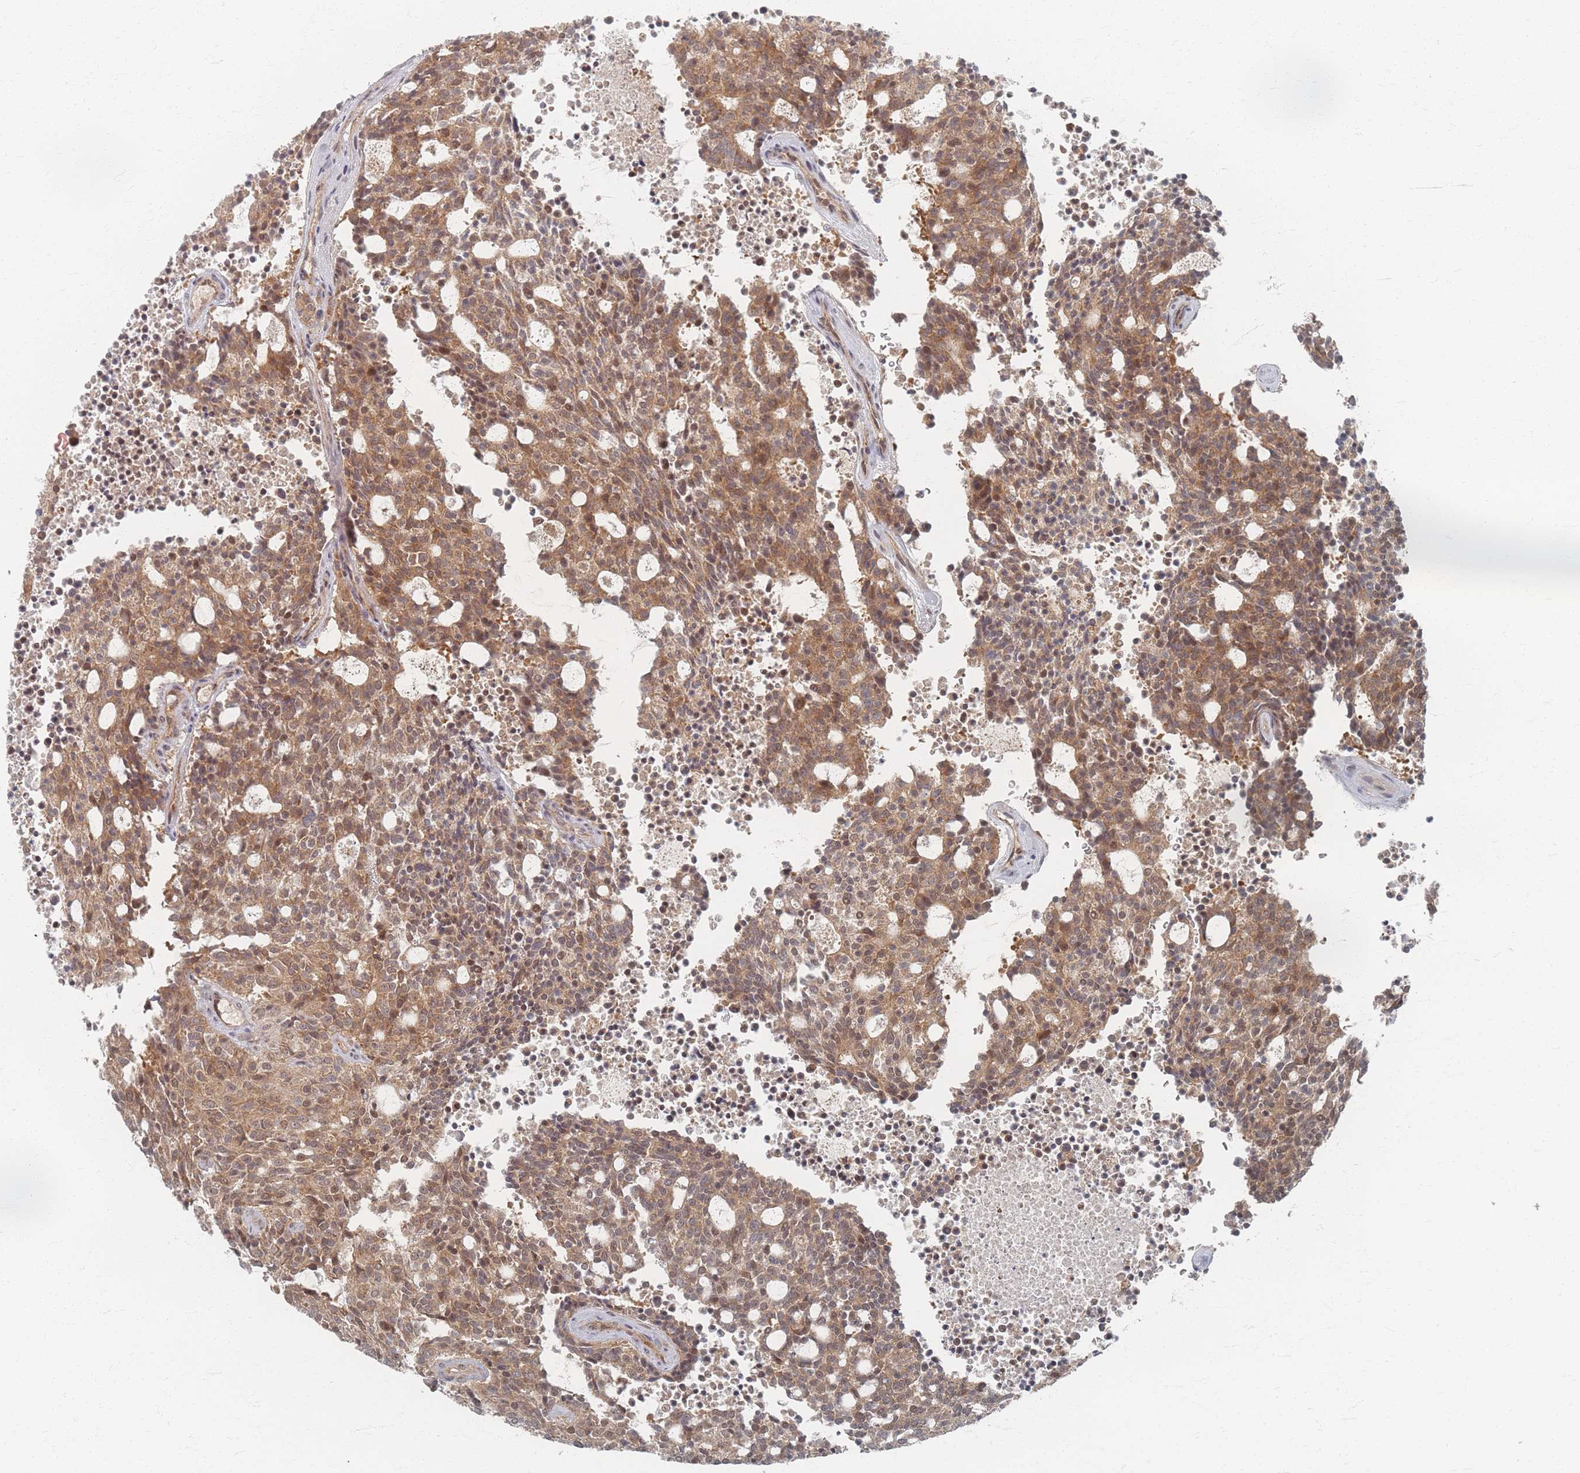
{"staining": {"intensity": "moderate", "quantity": ">75%", "location": "cytoplasmic/membranous,nuclear"}, "tissue": "carcinoid", "cell_type": "Tumor cells", "image_type": "cancer", "snomed": [{"axis": "morphology", "description": "Carcinoid, malignant, NOS"}, {"axis": "topography", "description": "Pancreas"}], "caption": "Tumor cells reveal medium levels of moderate cytoplasmic/membranous and nuclear staining in about >75% of cells in human carcinoid. (DAB IHC with brightfield microscopy, high magnification).", "gene": "PSMD9", "patient": {"sex": "female", "age": 54}}